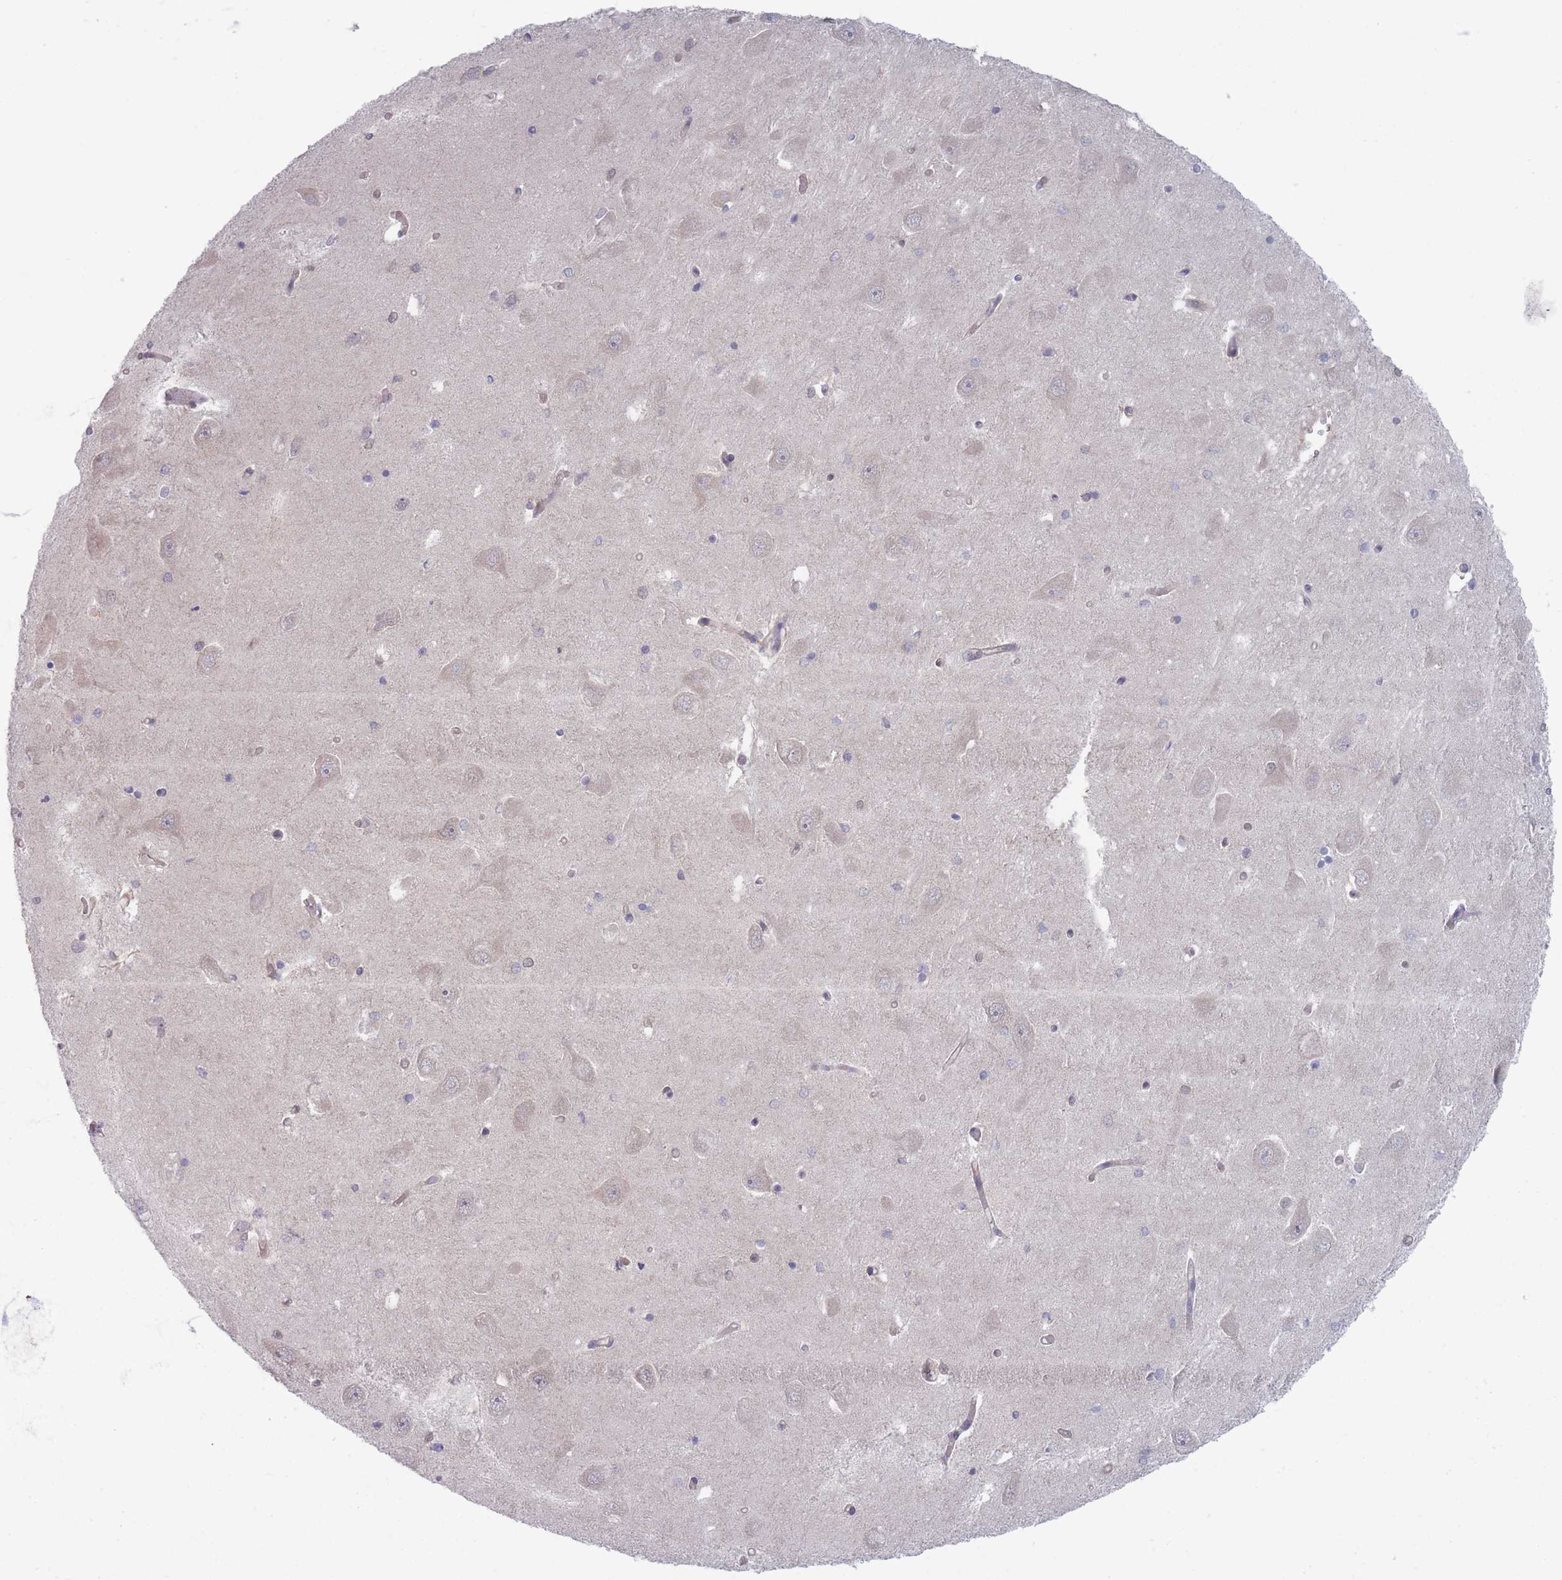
{"staining": {"intensity": "negative", "quantity": "none", "location": "none"}, "tissue": "hippocampus", "cell_type": "Glial cells", "image_type": "normal", "snomed": [{"axis": "morphology", "description": "Normal tissue, NOS"}, {"axis": "topography", "description": "Hippocampus"}], "caption": "This is an IHC histopathology image of unremarkable hippocampus. There is no positivity in glial cells.", "gene": "VRK2", "patient": {"sex": "male", "age": 45}}